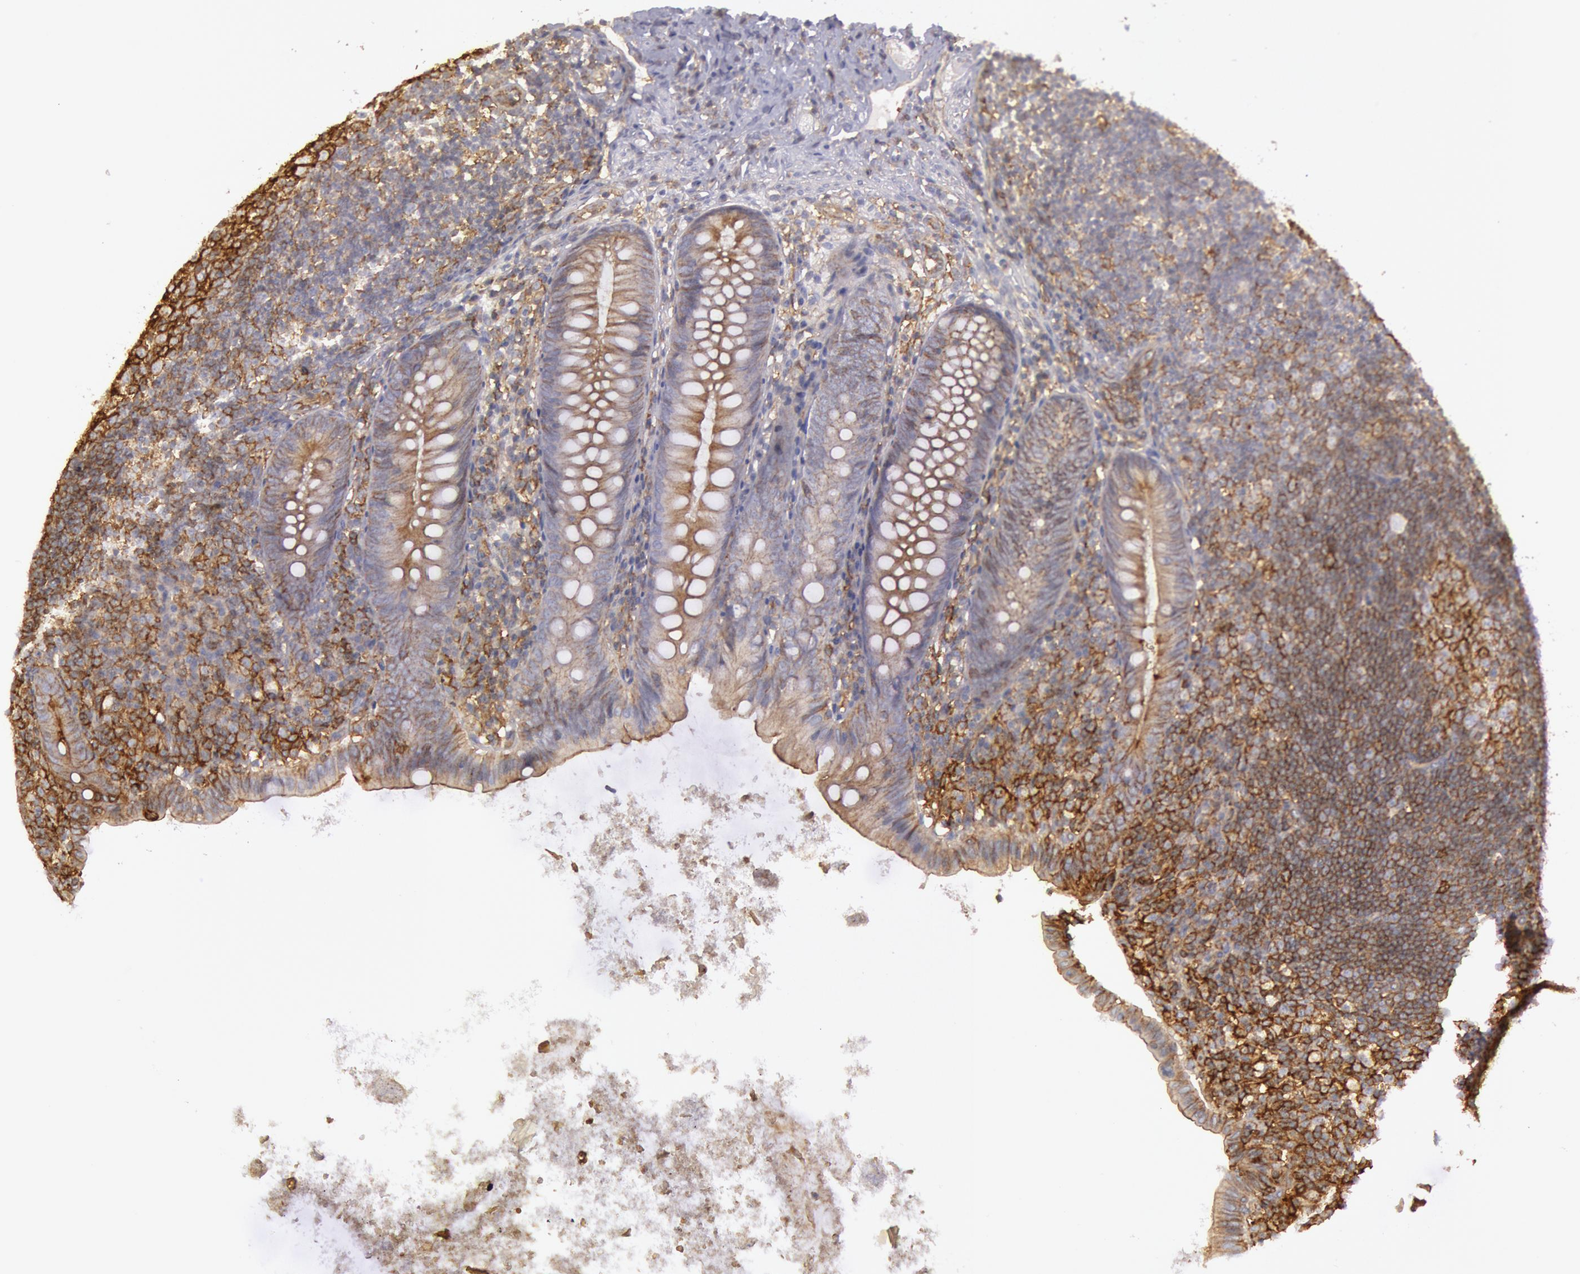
{"staining": {"intensity": "weak", "quantity": ">75%", "location": "cytoplasmic/membranous"}, "tissue": "appendix", "cell_type": "Glandular cells", "image_type": "normal", "snomed": [{"axis": "morphology", "description": "Normal tissue, NOS"}, {"axis": "topography", "description": "Appendix"}], "caption": "Protein staining reveals weak cytoplasmic/membranous positivity in approximately >75% of glandular cells in normal appendix.", "gene": "SNAP23", "patient": {"sex": "female", "age": 9}}